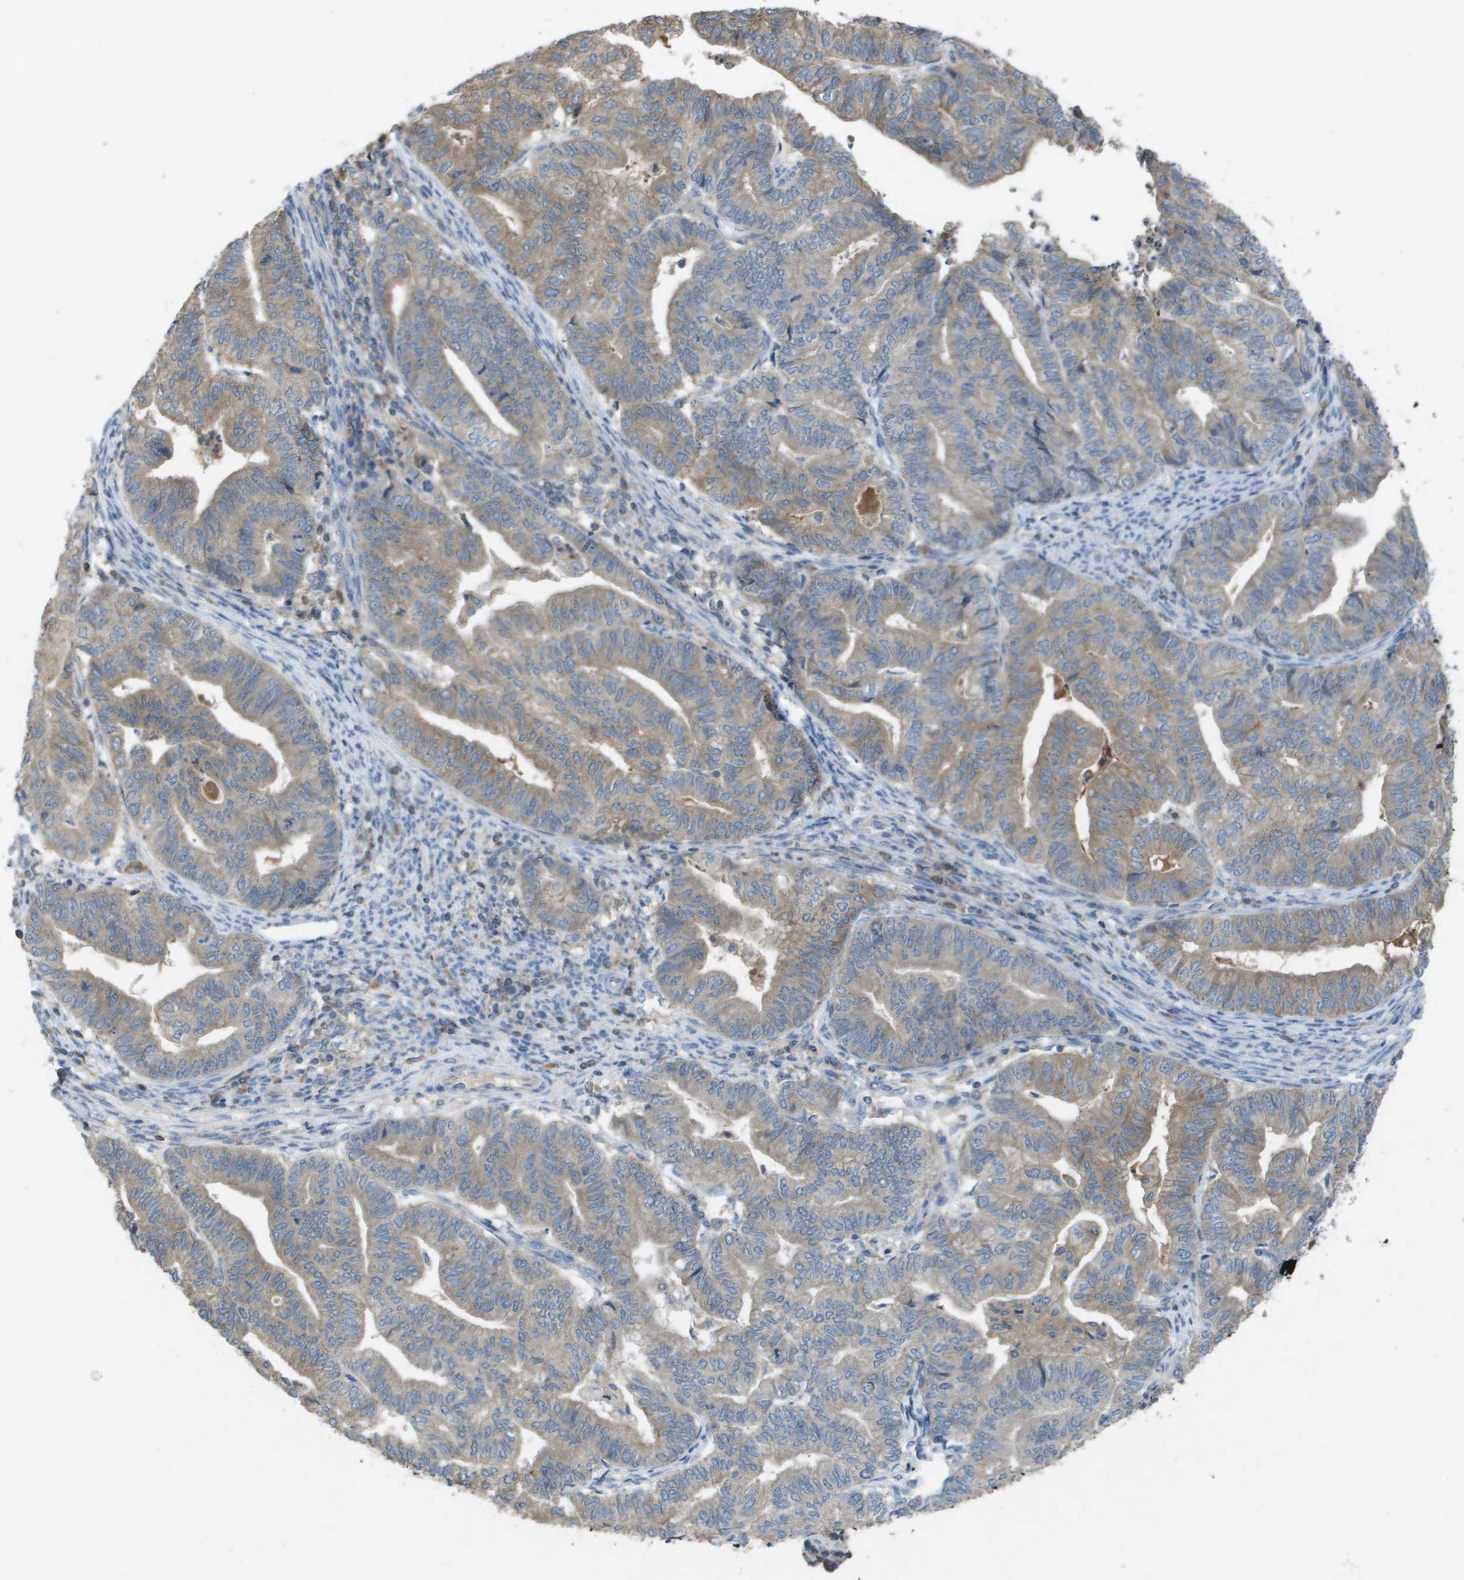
{"staining": {"intensity": "weak", "quantity": ">75%", "location": "cytoplasmic/membranous"}, "tissue": "endometrial cancer", "cell_type": "Tumor cells", "image_type": "cancer", "snomed": [{"axis": "morphology", "description": "Adenocarcinoma, NOS"}, {"axis": "topography", "description": "Endometrium"}], "caption": "The photomicrograph demonstrates a brown stain indicating the presence of a protein in the cytoplasmic/membranous of tumor cells in adenocarcinoma (endometrial). Using DAB (3,3'-diaminobenzidine) (brown) and hematoxylin (blue) stains, captured at high magnification using brightfield microscopy.", "gene": "CLCA4", "patient": {"sex": "female", "age": 79}}